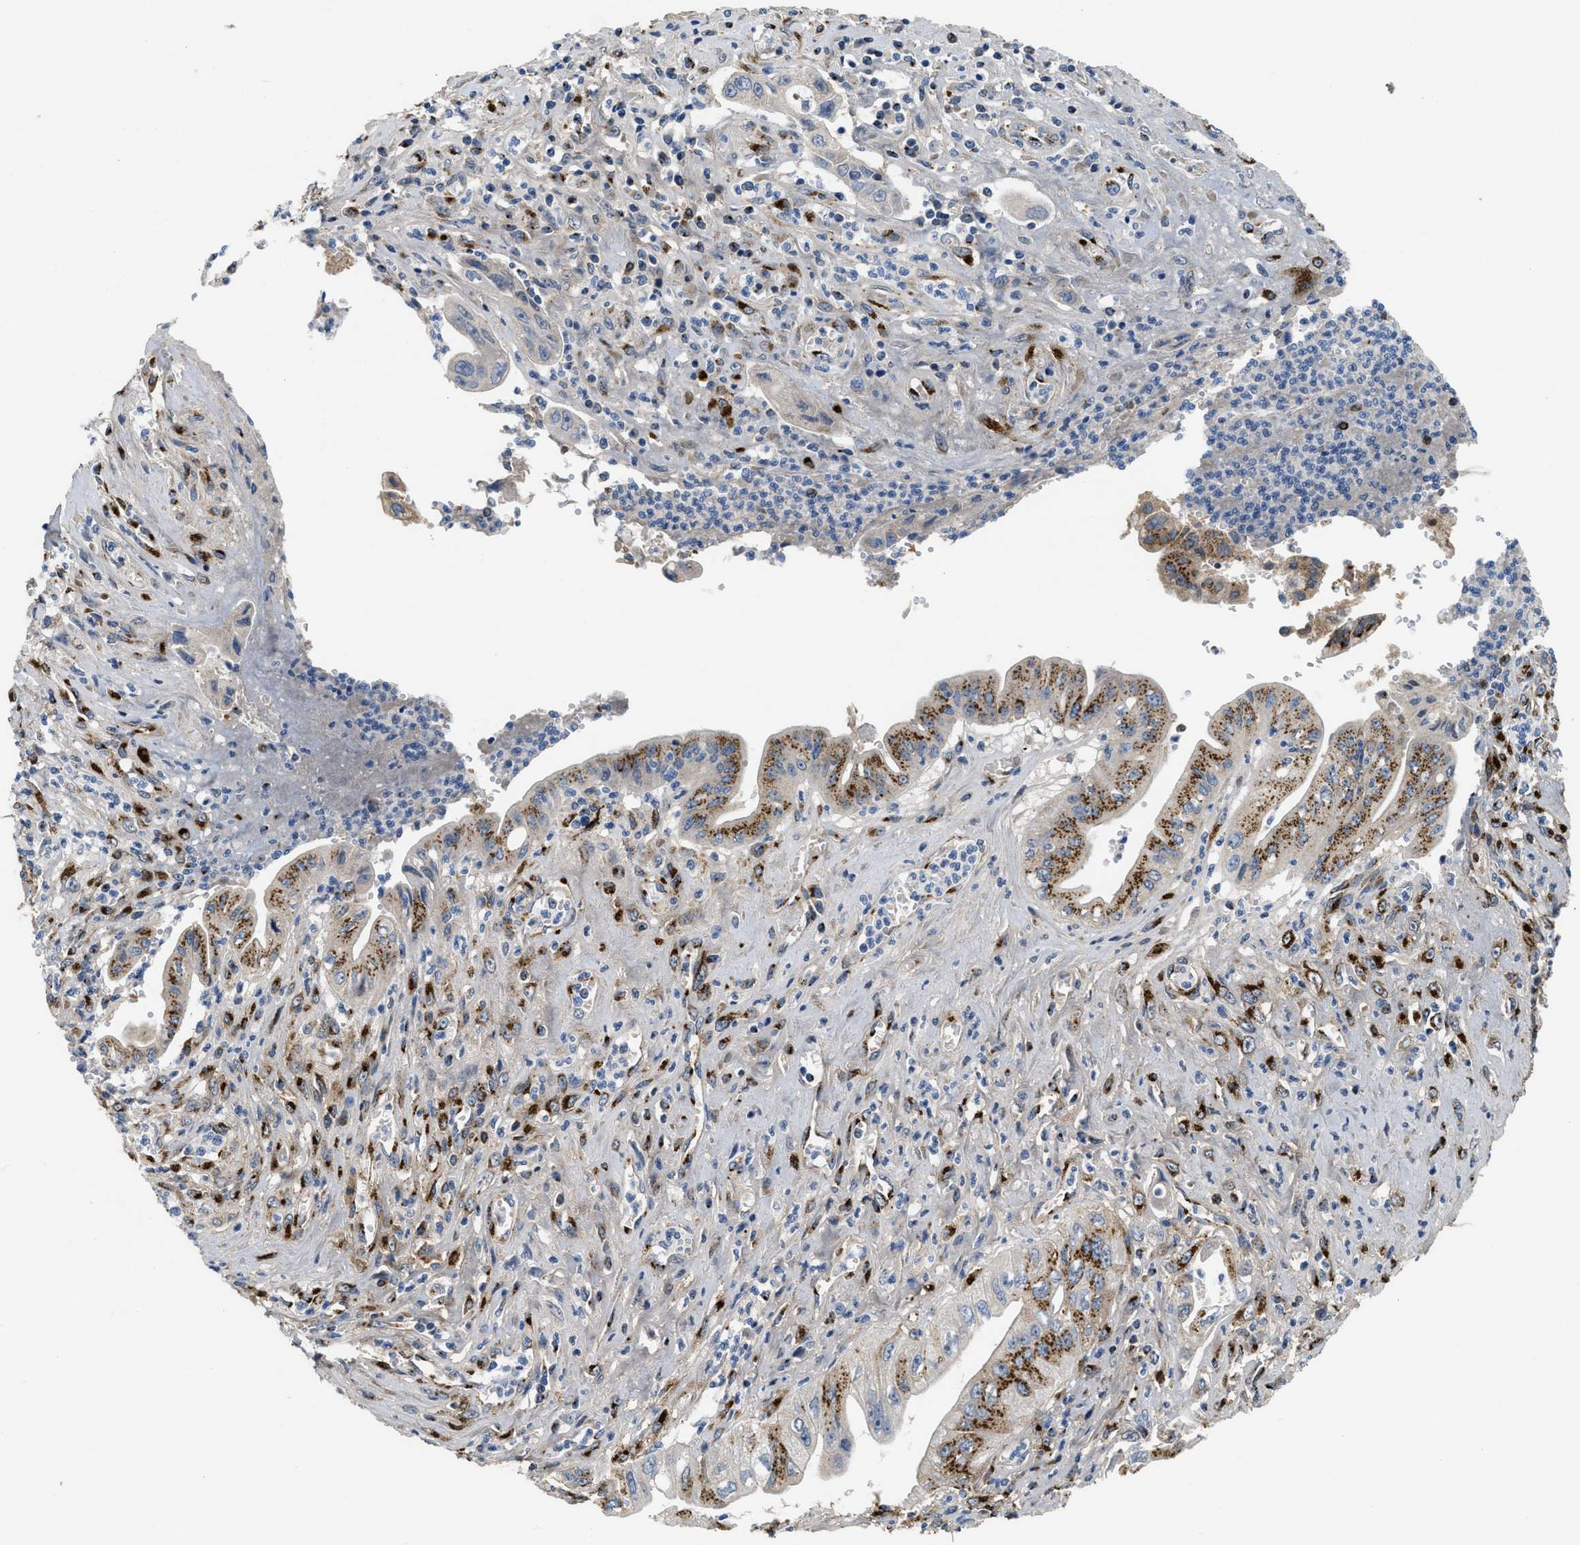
{"staining": {"intensity": "strong", "quantity": ">75%", "location": "cytoplasmic/membranous"}, "tissue": "pancreatic cancer", "cell_type": "Tumor cells", "image_type": "cancer", "snomed": [{"axis": "morphology", "description": "Adenocarcinoma, NOS"}, {"axis": "topography", "description": "Pancreas"}], "caption": "Strong cytoplasmic/membranous expression for a protein is appreciated in approximately >75% of tumor cells of pancreatic cancer using IHC.", "gene": "ZNF70", "patient": {"sex": "female", "age": 73}}